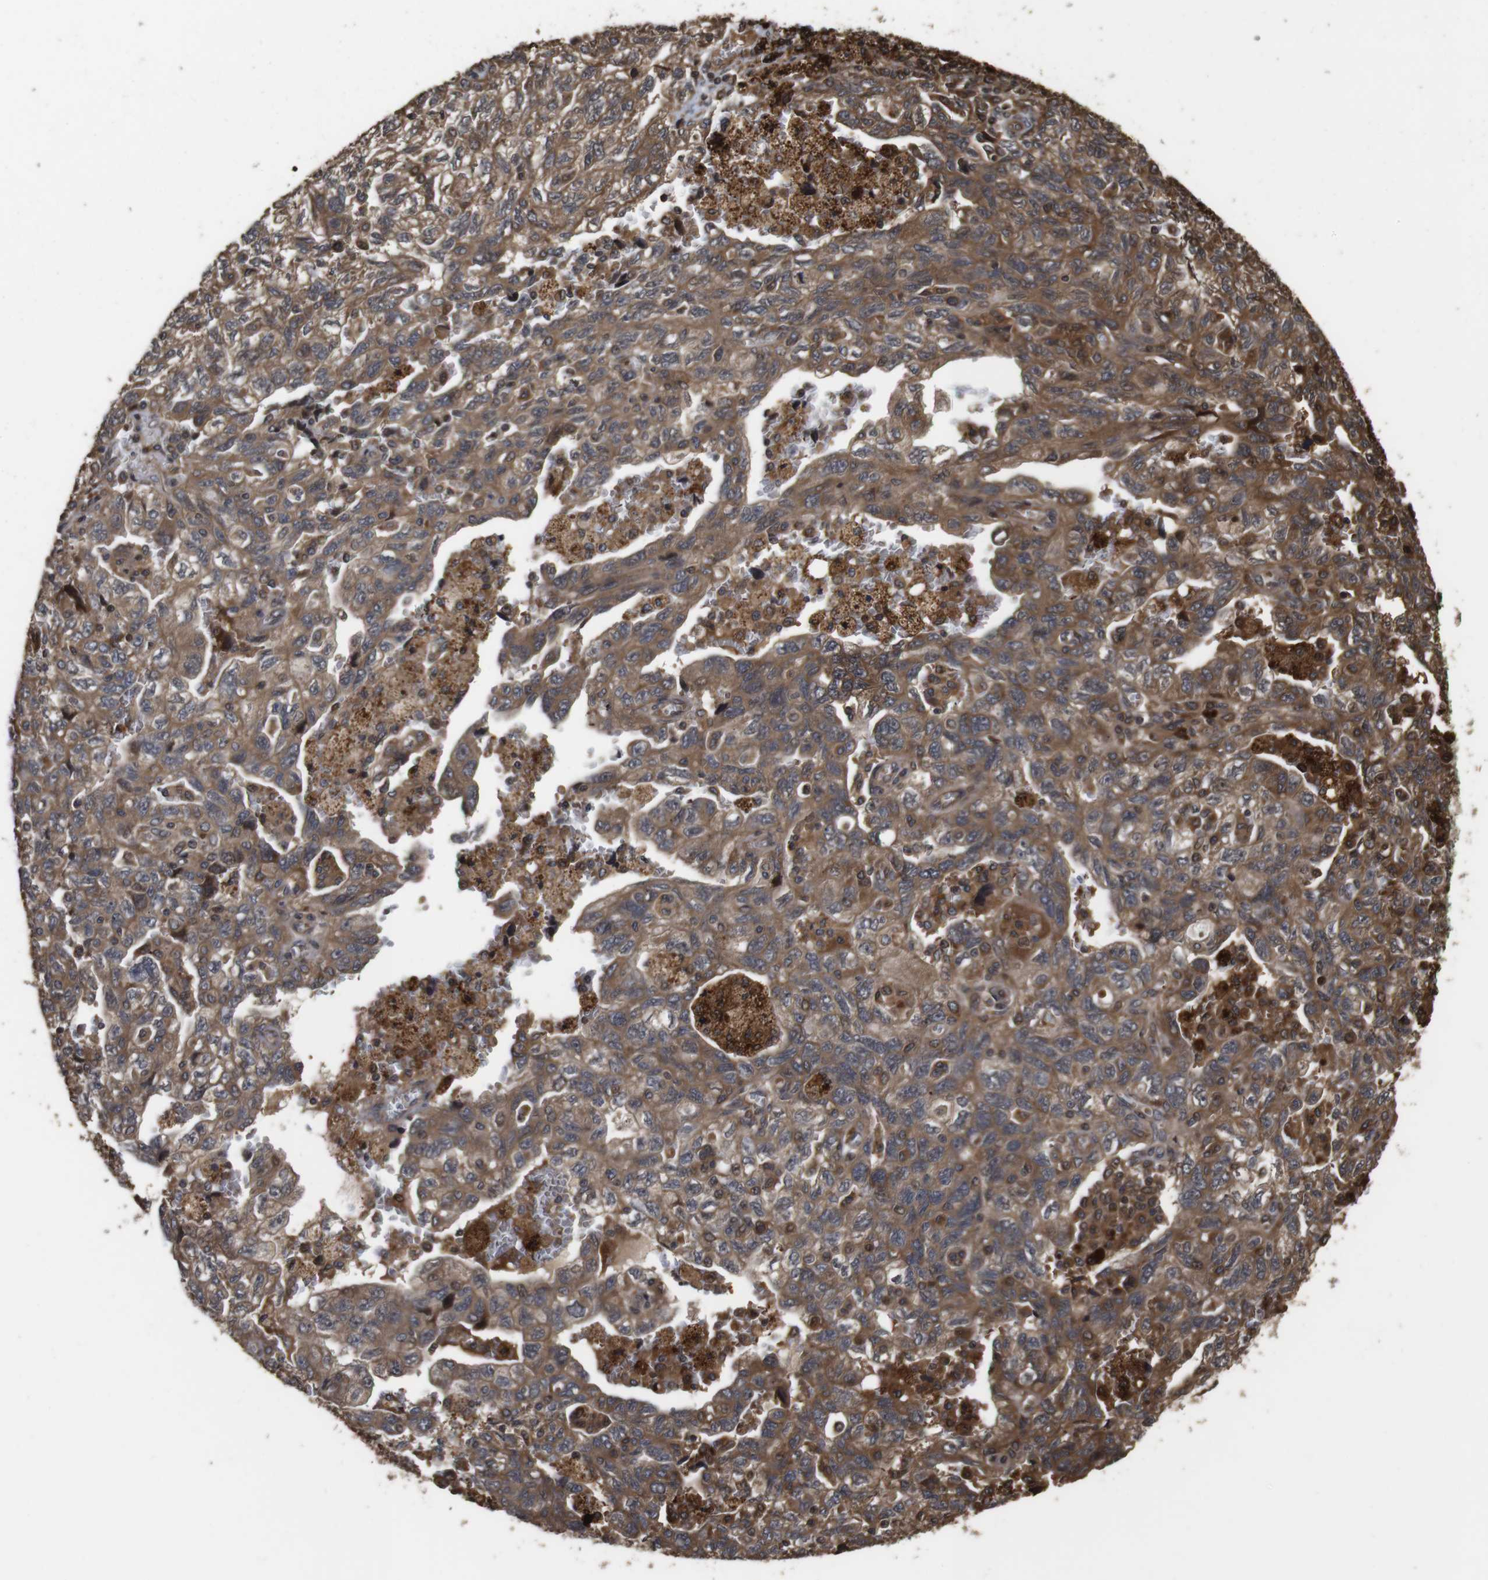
{"staining": {"intensity": "moderate", "quantity": ">75%", "location": "cytoplasmic/membranous"}, "tissue": "ovarian cancer", "cell_type": "Tumor cells", "image_type": "cancer", "snomed": [{"axis": "morphology", "description": "Carcinoma, NOS"}, {"axis": "morphology", "description": "Cystadenocarcinoma, serous, NOS"}, {"axis": "topography", "description": "Ovary"}], "caption": "Protein staining of serous cystadenocarcinoma (ovarian) tissue exhibits moderate cytoplasmic/membranous staining in approximately >75% of tumor cells.", "gene": "PTPN14", "patient": {"sex": "female", "age": 69}}